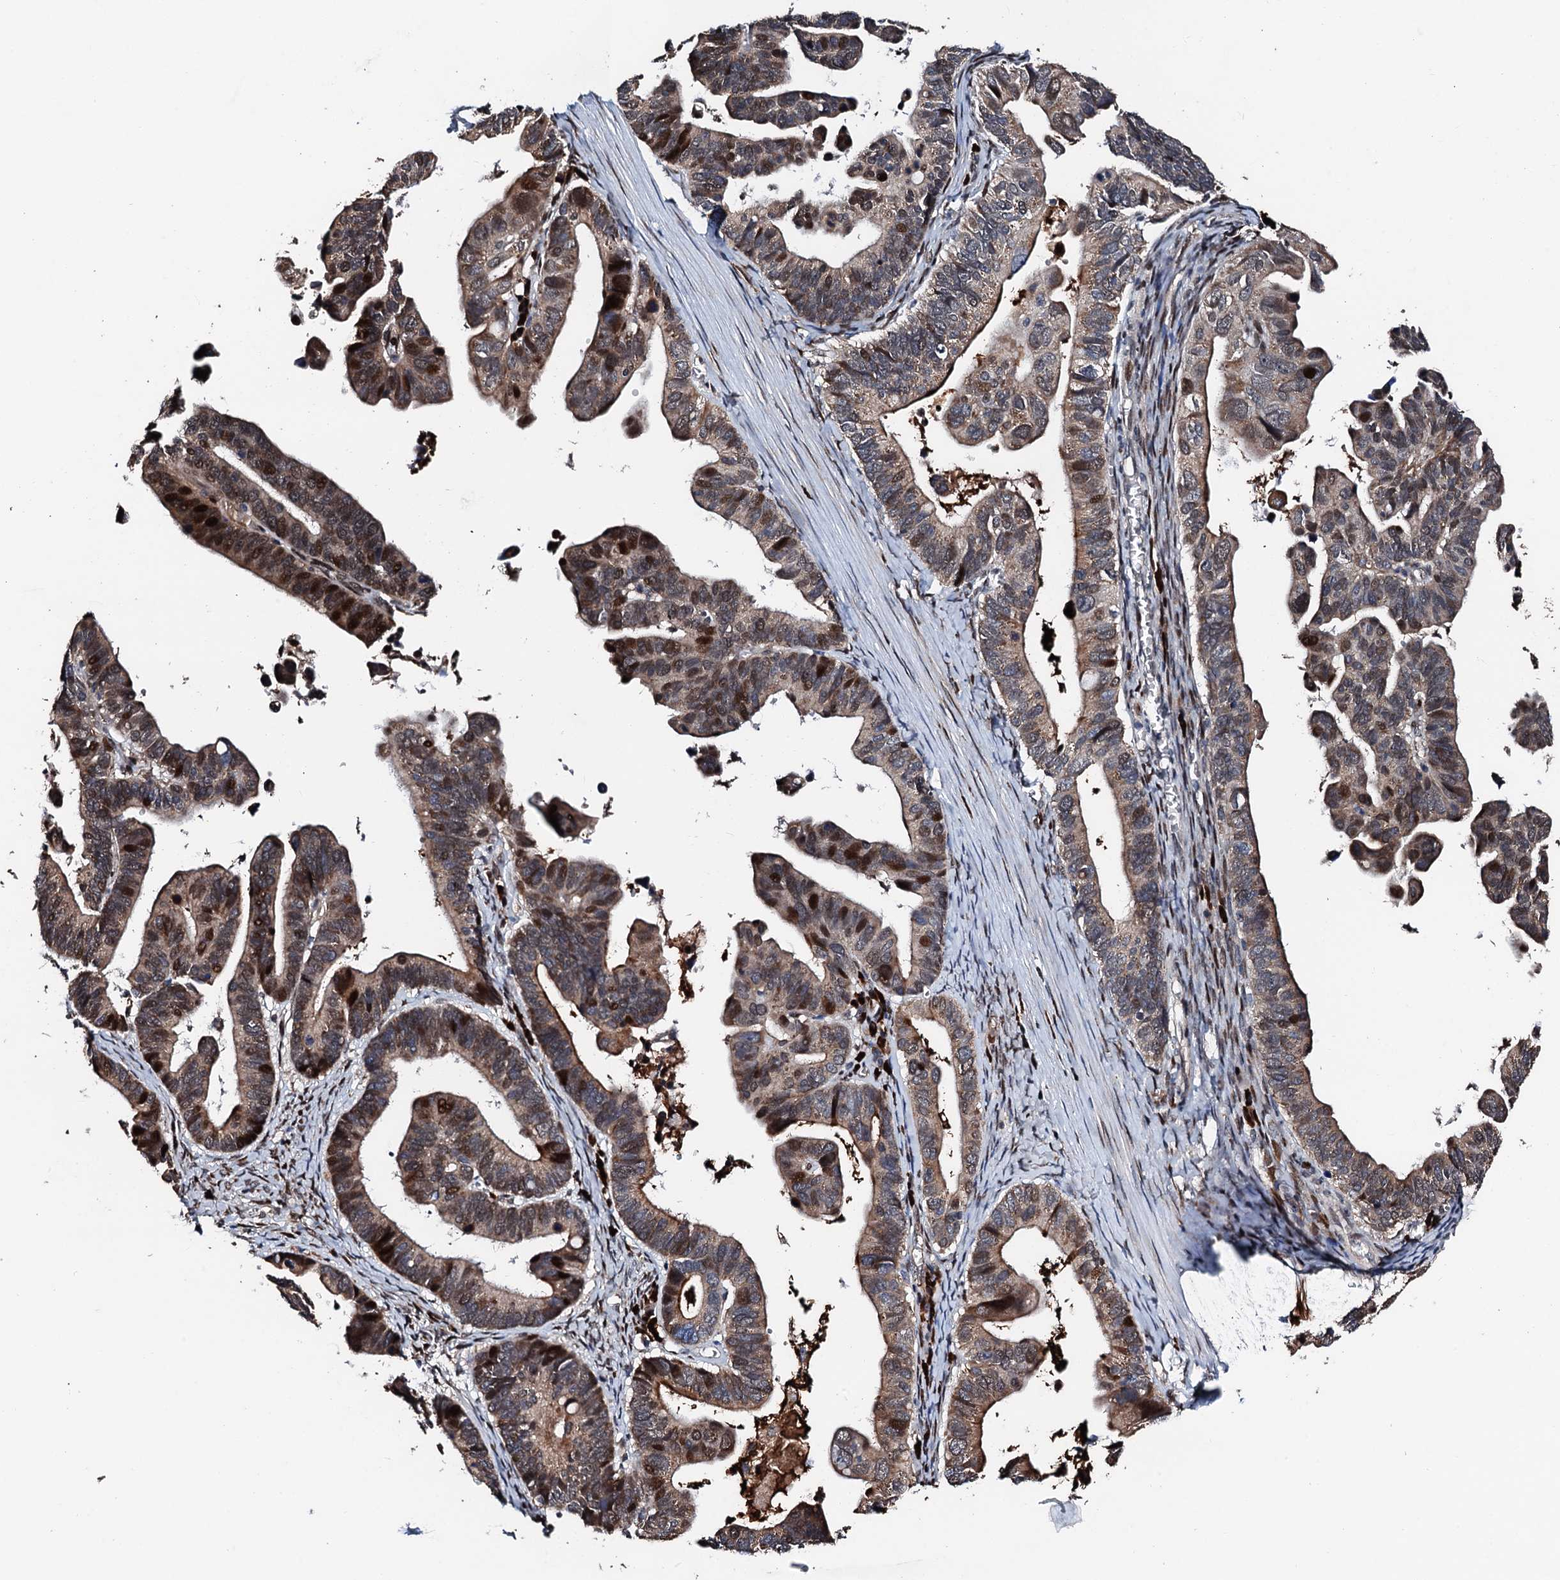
{"staining": {"intensity": "moderate", "quantity": ">75%", "location": "cytoplasmic/membranous,nuclear"}, "tissue": "ovarian cancer", "cell_type": "Tumor cells", "image_type": "cancer", "snomed": [{"axis": "morphology", "description": "Cystadenocarcinoma, serous, NOS"}, {"axis": "topography", "description": "Ovary"}], "caption": "Moderate cytoplasmic/membranous and nuclear expression for a protein is appreciated in about >75% of tumor cells of ovarian cancer (serous cystadenocarcinoma) using immunohistochemistry.", "gene": "KIF18A", "patient": {"sex": "female", "age": 56}}